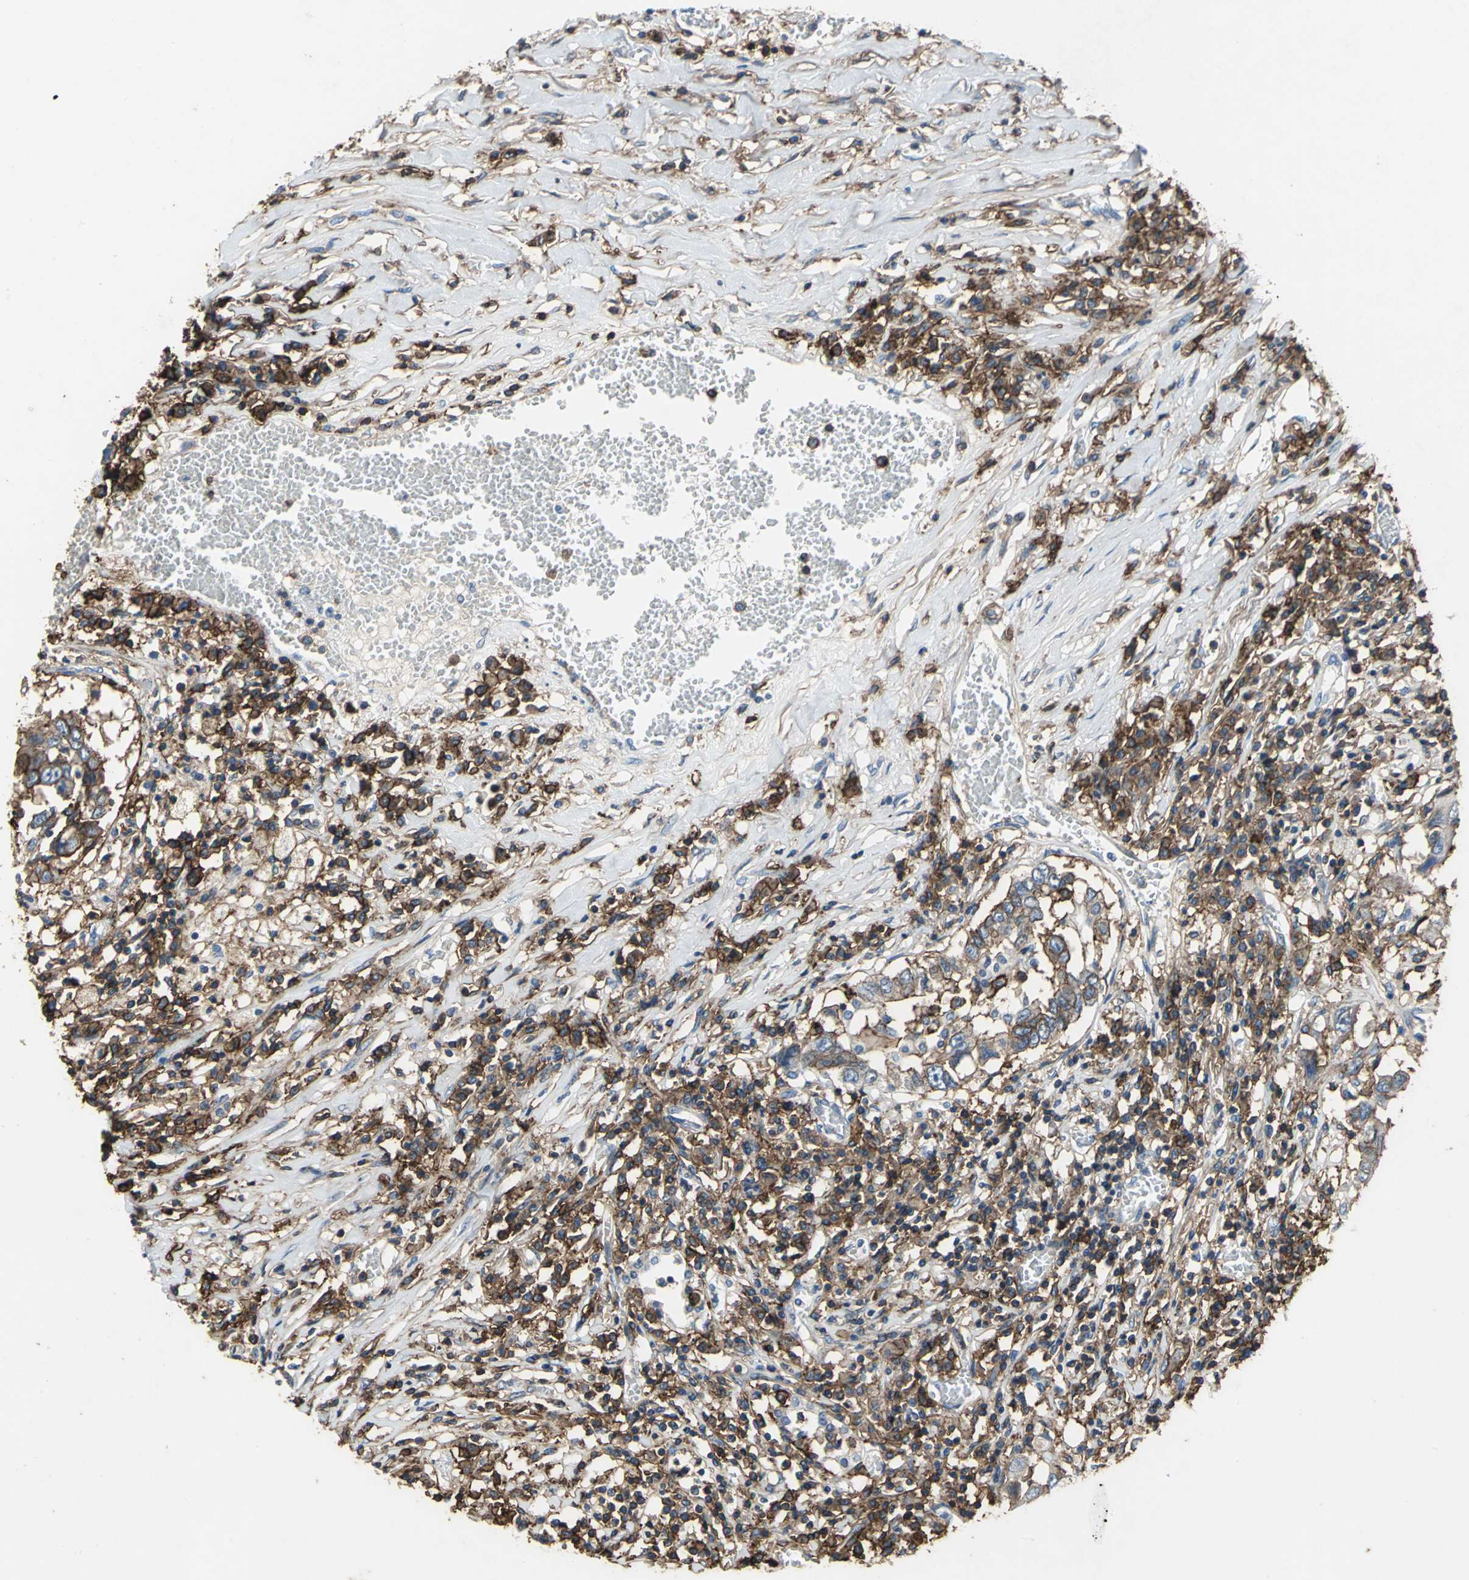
{"staining": {"intensity": "strong", "quantity": ">75%", "location": "cytoplasmic/membranous"}, "tissue": "lung cancer", "cell_type": "Tumor cells", "image_type": "cancer", "snomed": [{"axis": "morphology", "description": "Squamous cell carcinoma, NOS"}, {"axis": "topography", "description": "Lung"}], "caption": "The immunohistochemical stain labels strong cytoplasmic/membranous positivity in tumor cells of lung squamous cell carcinoma tissue. The staining was performed using DAB (3,3'-diaminobenzidine), with brown indicating positive protein expression. Nuclei are stained blue with hematoxylin.", "gene": "CD44", "patient": {"sex": "male", "age": 71}}